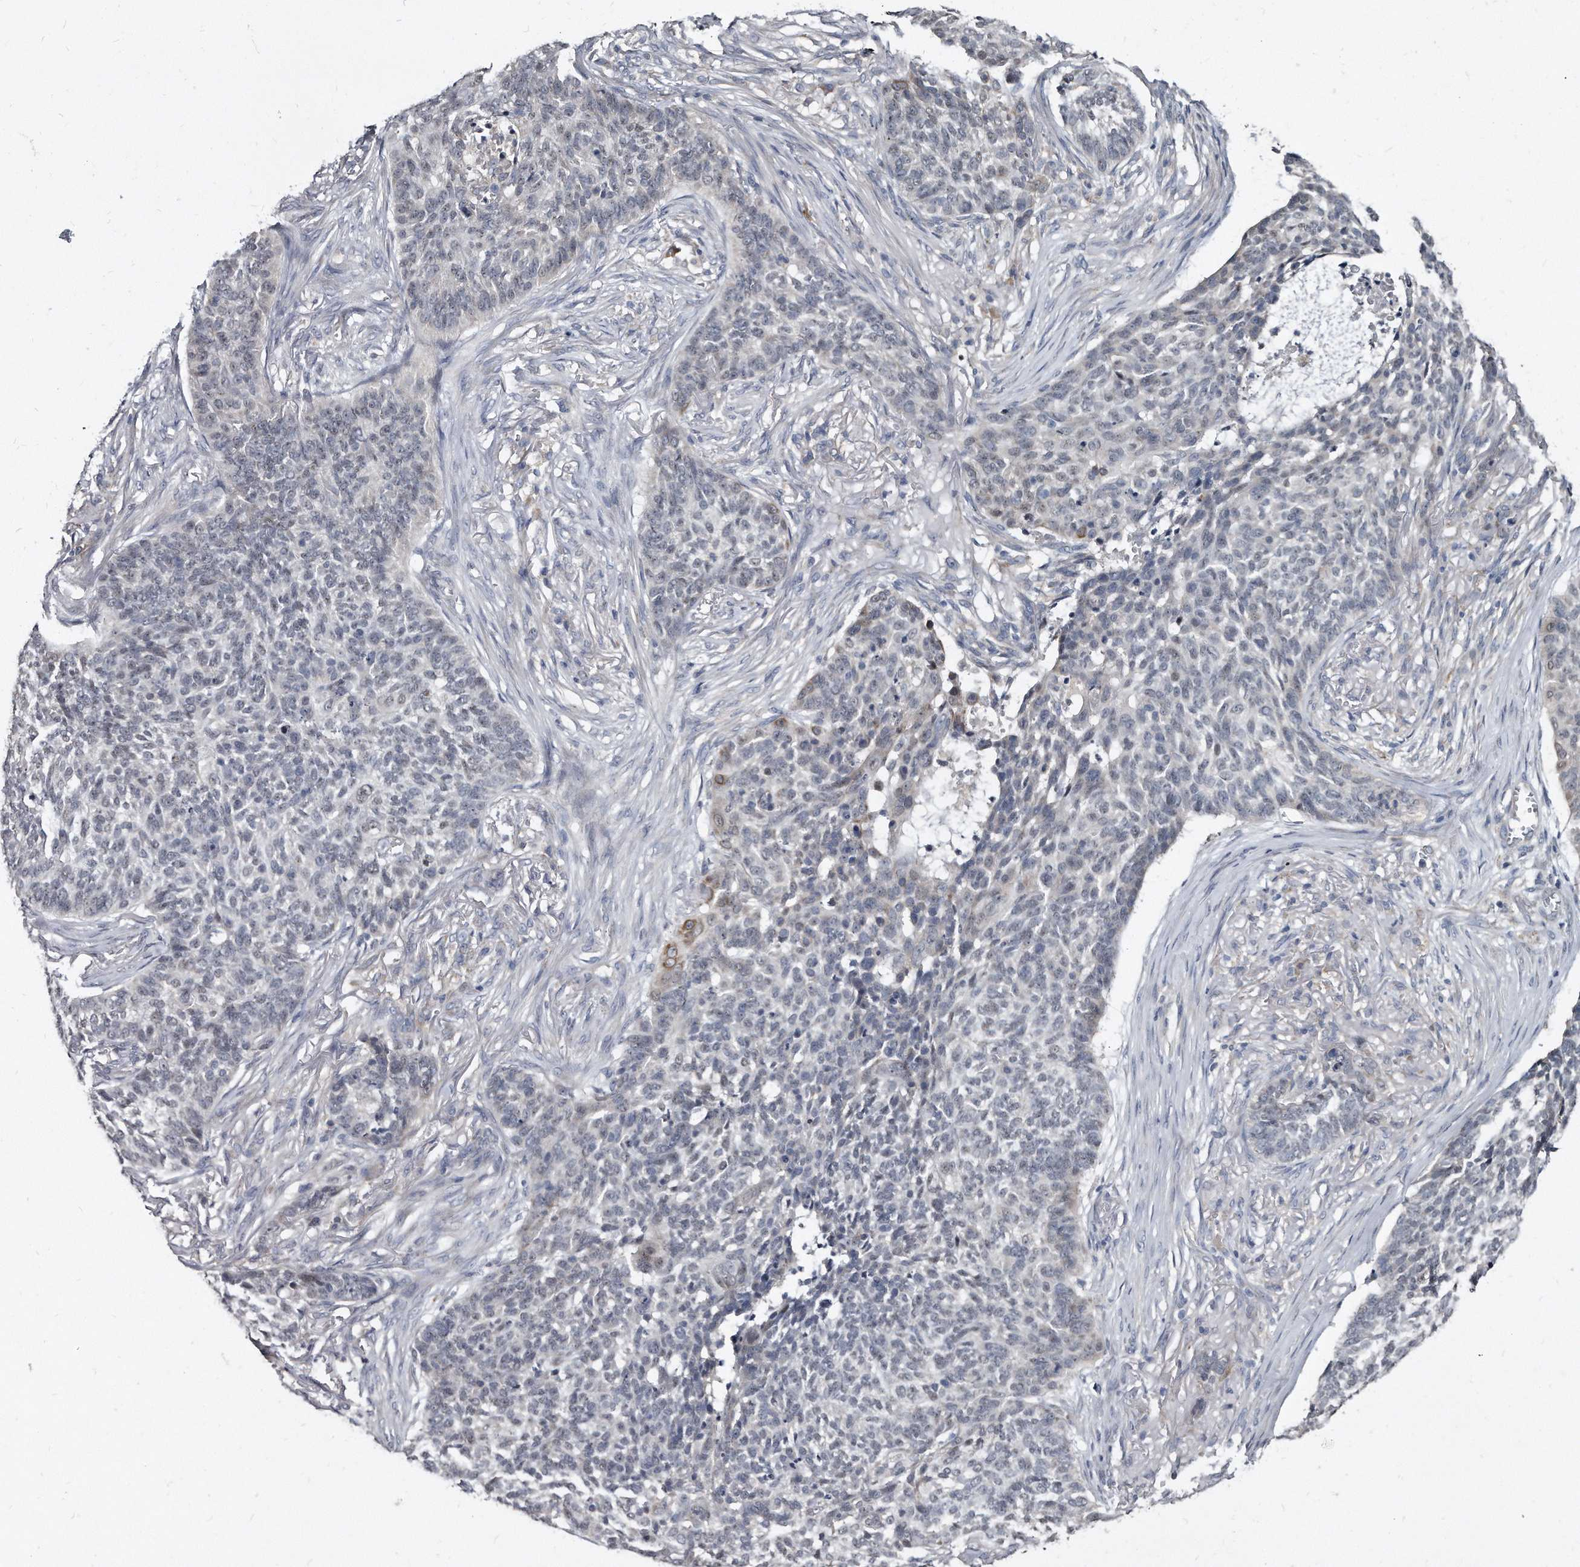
{"staining": {"intensity": "negative", "quantity": "none", "location": "none"}, "tissue": "skin cancer", "cell_type": "Tumor cells", "image_type": "cancer", "snomed": [{"axis": "morphology", "description": "Basal cell carcinoma"}, {"axis": "topography", "description": "Skin"}], "caption": "Protein analysis of basal cell carcinoma (skin) shows no significant expression in tumor cells.", "gene": "KLHDC3", "patient": {"sex": "male", "age": 85}}